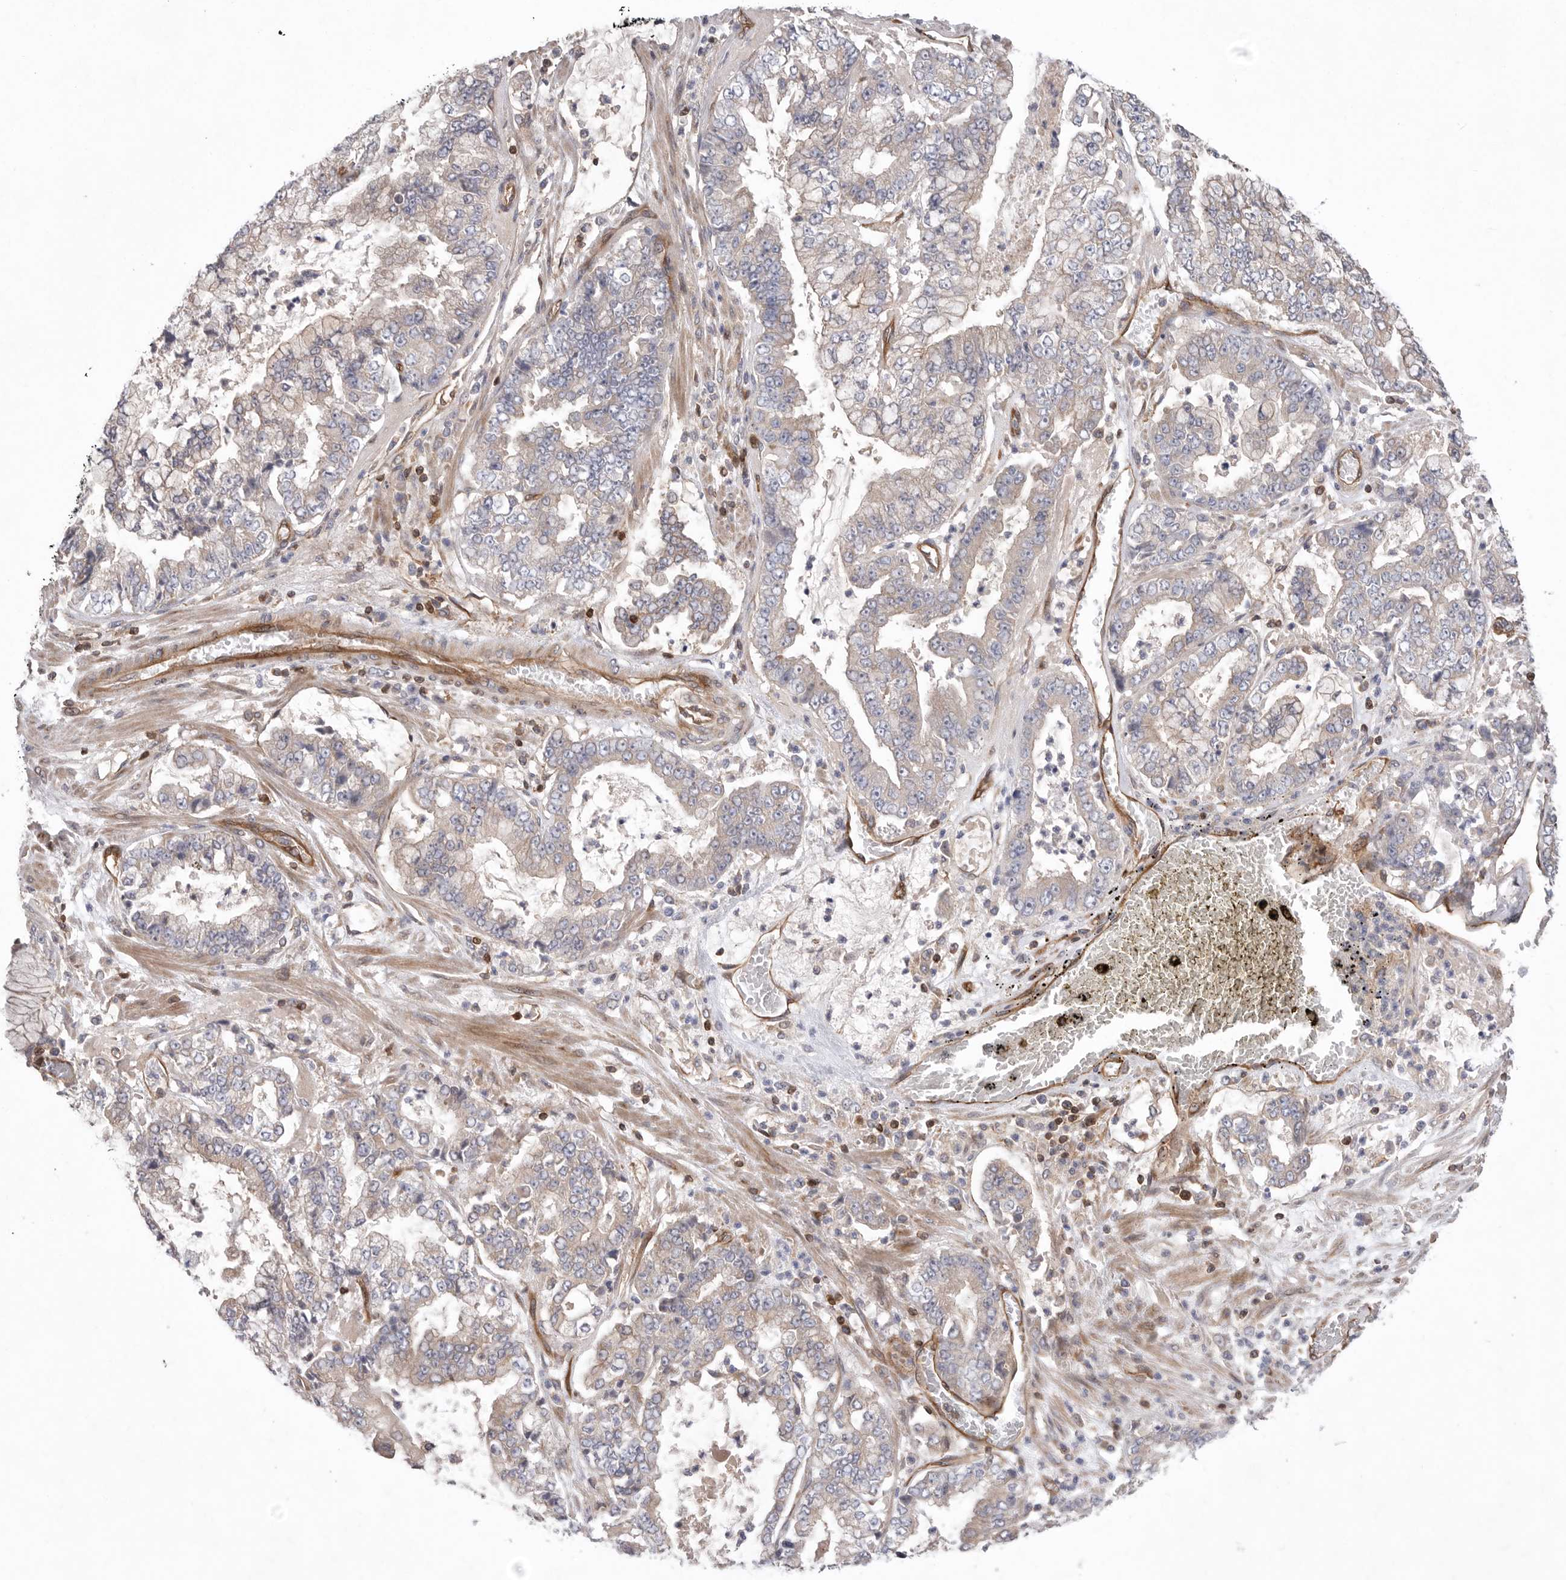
{"staining": {"intensity": "weak", "quantity": "25%-75%", "location": "cytoplasmic/membranous"}, "tissue": "stomach cancer", "cell_type": "Tumor cells", "image_type": "cancer", "snomed": [{"axis": "morphology", "description": "Adenocarcinoma, NOS"}, {"axis": "topography", "description": "Stomach"}], "caption": "High-power microscopy captured an immunohistochemistry (IHC) micrograph of adenocarcinoma (stomach), revealing weak cytoplasmic/membranous positivity in about 25%-75% of tumor cells.", "gene": "PRKCH", "patient": {"sex": "male", "age": 76}}